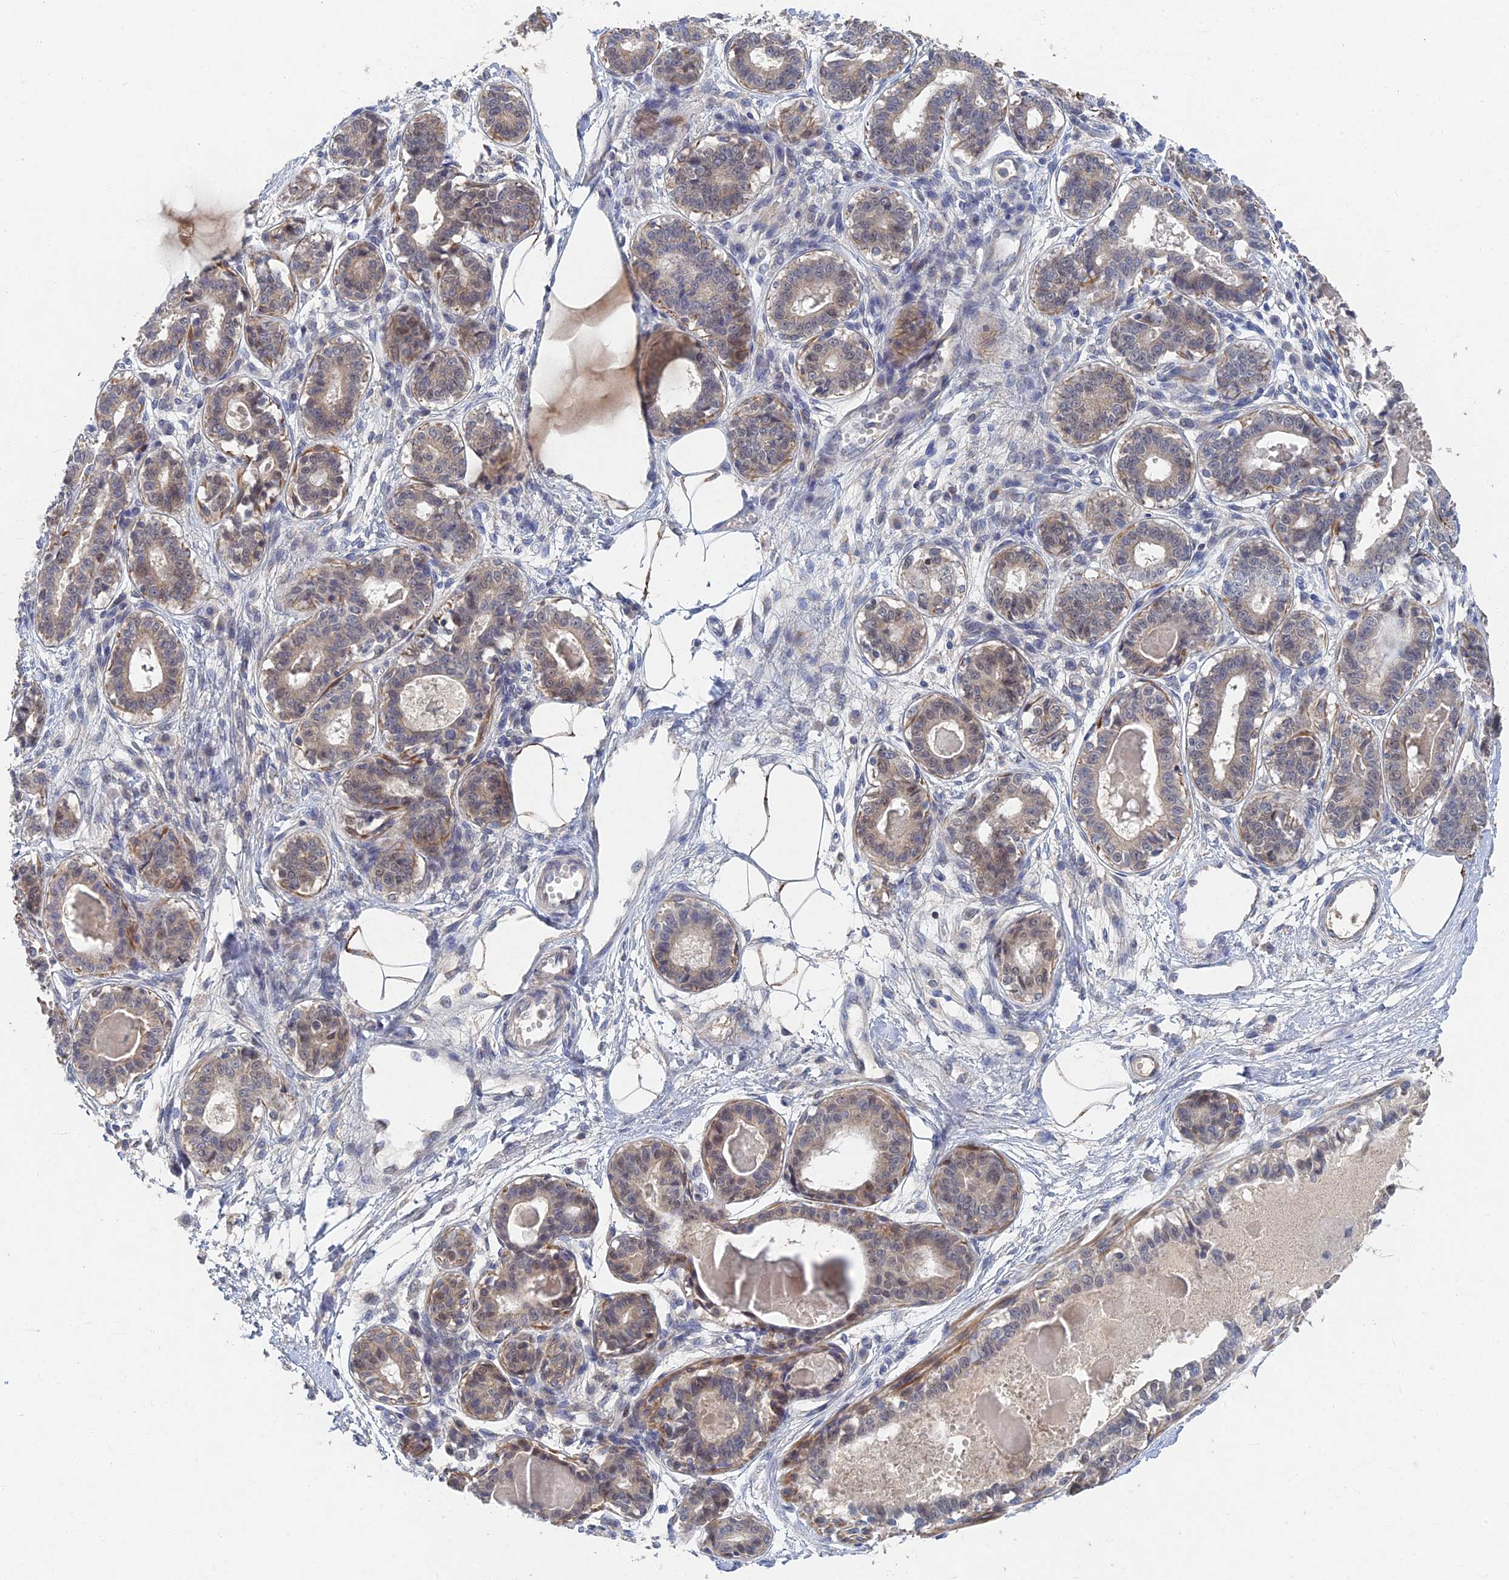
{"staining": {"intensity": "moderate", "quantity": "25%-75%", "location": "cytoplasmic/membranous"}, "tissue": "breast", "cell_type": "Adipocytes", "image_type": "normal", "snomed": [{"axis": "morphology", "description": "Normal tissue, NOS"}, {"axis": "topography", "description": "Breast"}], "caption": "Adipocytes reveal medium levels of moderate cytoplasmic/membranous positivity in approximately 25%-75% of cells in normal human breast.", "gene": "GNA15", "patient": {"sex": "female", "age": 45}}